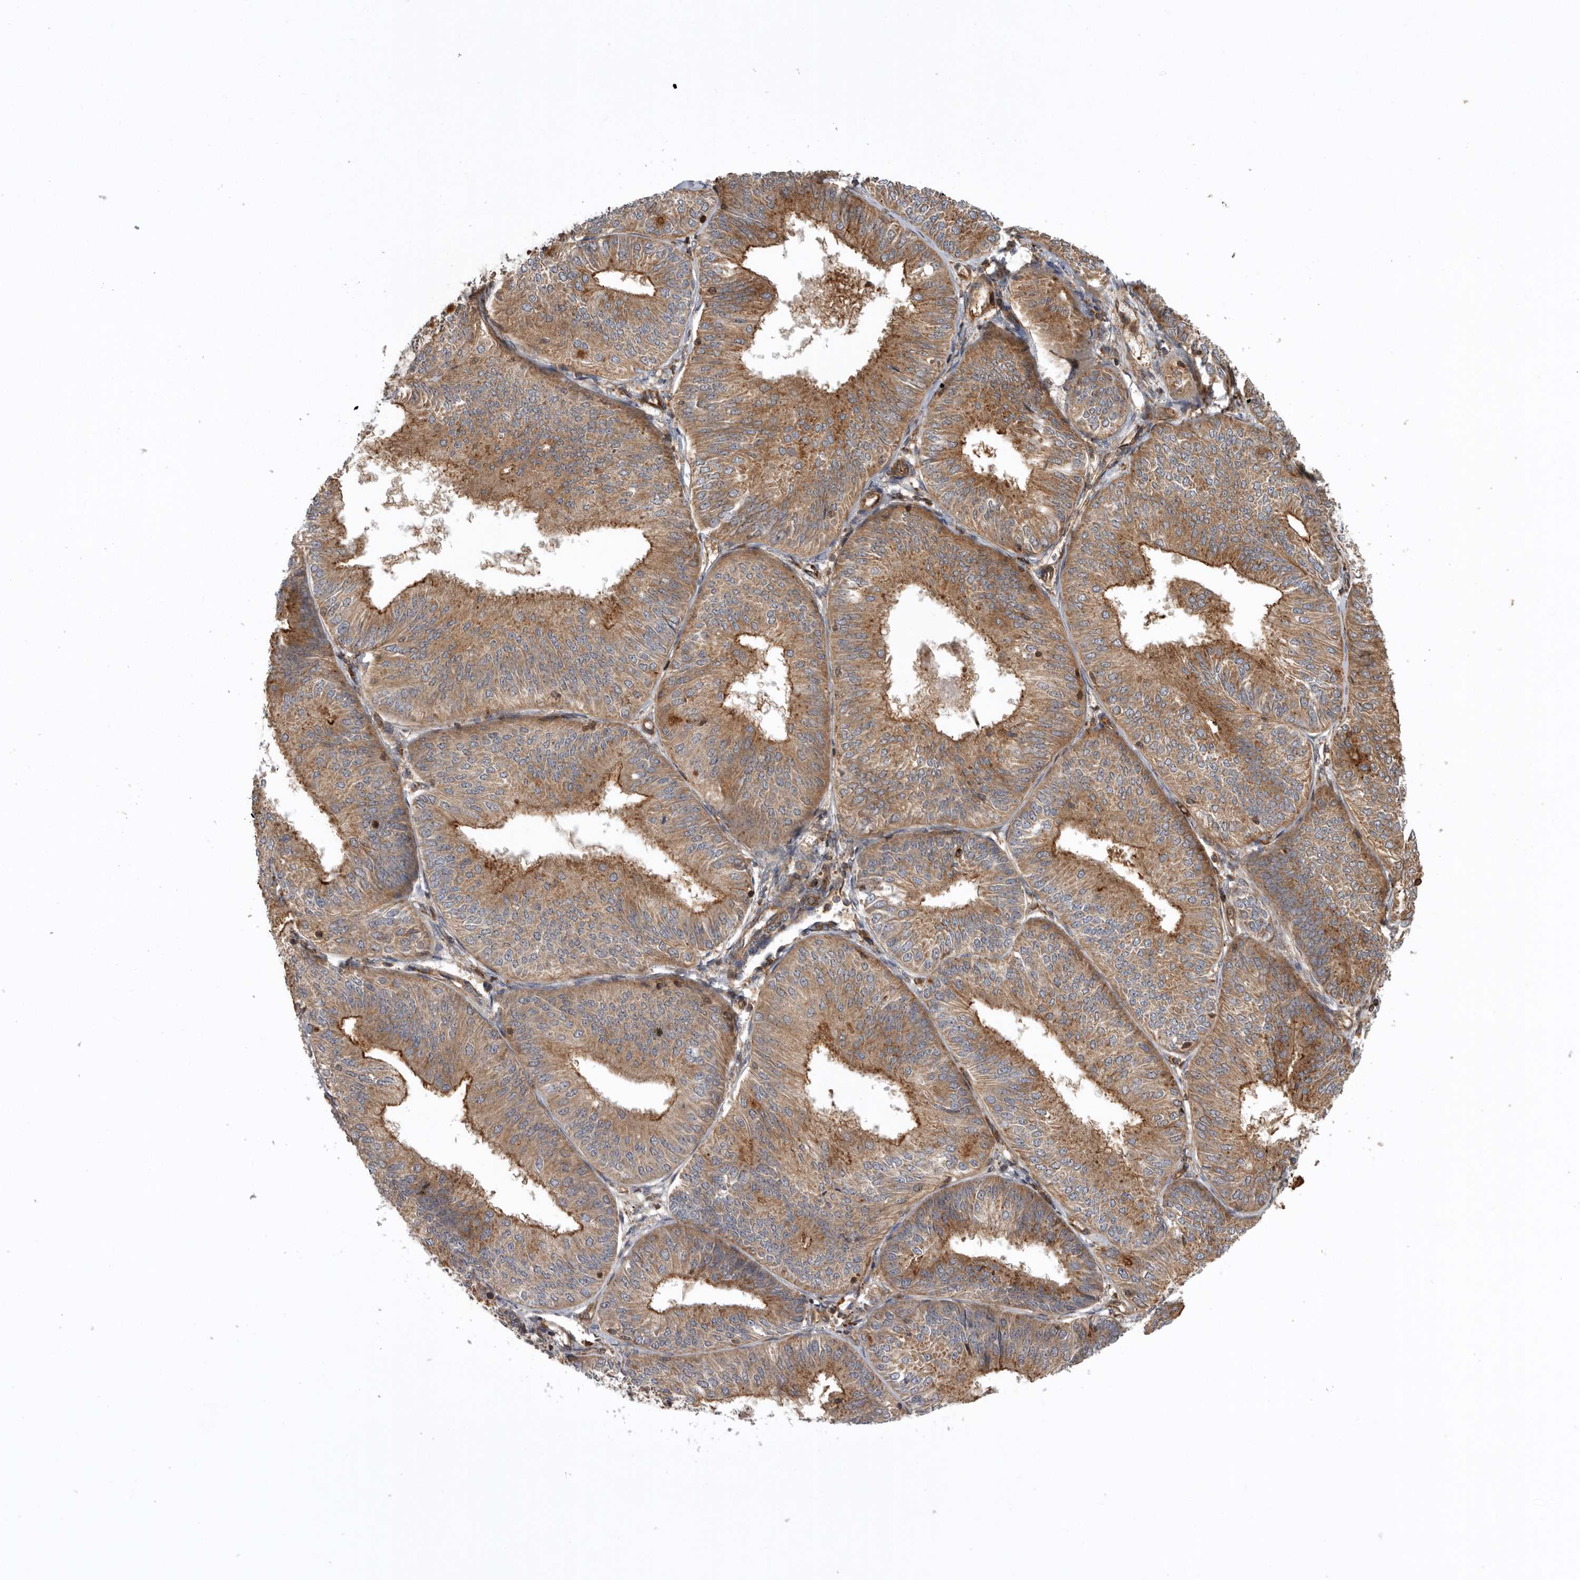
{"staining": {"intensity": "moderate", "quantity": ">75%", "location": "cytoplasmic/membranous"}, "tissue": "endometrial cancer", "cell_type": "Tumor cells", "image_type": "cancer", "snomed": [{"axis": "morphology", "description": "Adenocarcinoma, NOS"}, {"axis": "topography", "description": "Endometrium"}], "caption": "Immunohistochemistry (IHC) staining of adenocarcinoma (endometrial), which displays medium levels of moderate cytoplasmic/membranous staining in approximately >75% of tumor cells indicating moderate cytoplasmic/membranous protein staining. The staining was performed using DAB (brown) for protein detection and nuclei were counterstained in hematoxylin (blue).", "gene": "DHDDS", "patient": {"sex": "female", "age": 58}}